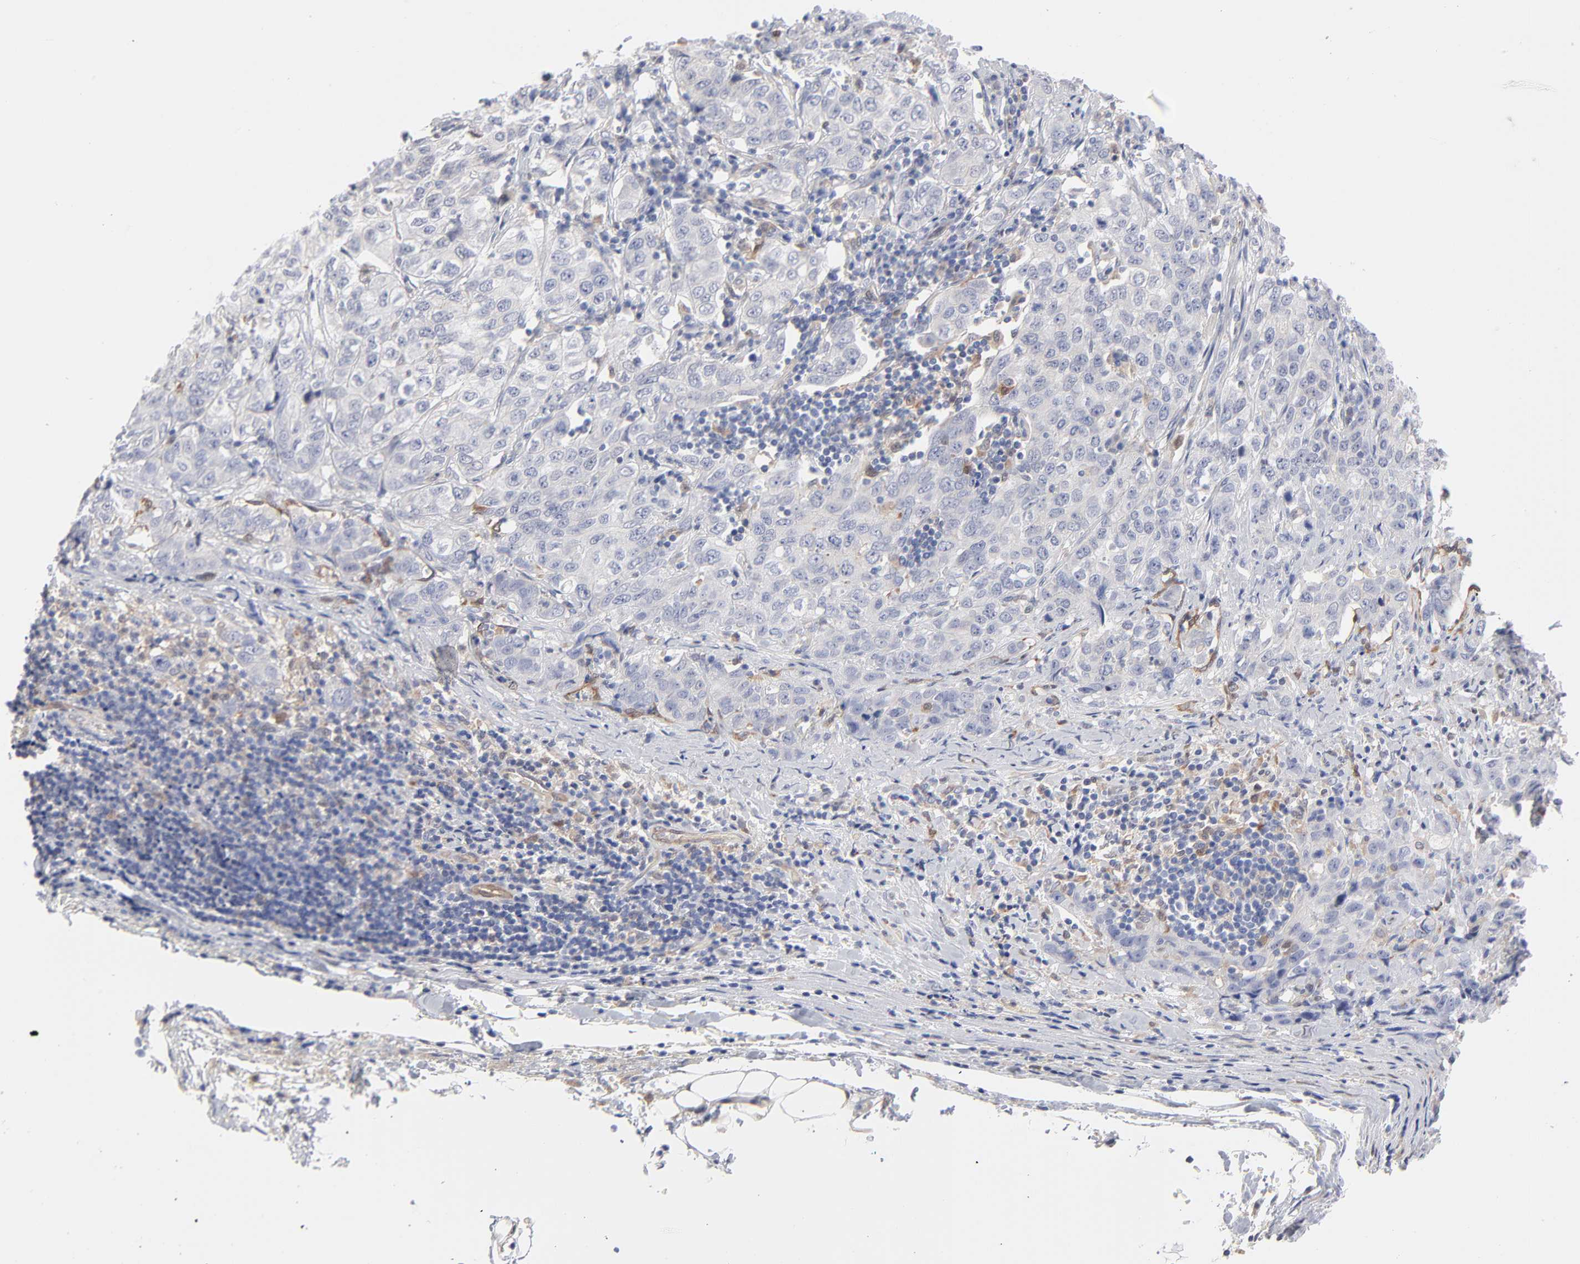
{"staining": {"intensity": "negative", "quantity": "none", "location": "none"}, "tissue": "stomach cancer", "cell_type": "Tumor cells", "image_type": "cancer", "snomed": [{"axis": "morphology", "description": "Adenocarcinoma, NOS"}, {"axis": "topography", "description": "Stomach"}], "caption": "Protein analysis of stomach cancer shows no significant staining in tumor cells. (Brightfield microscopy of DAB (3,3'-diaminobenzidine) IHC at high magnification).", "gene": "ARRB1", "patient": {"sex": "male", "age": 48}}